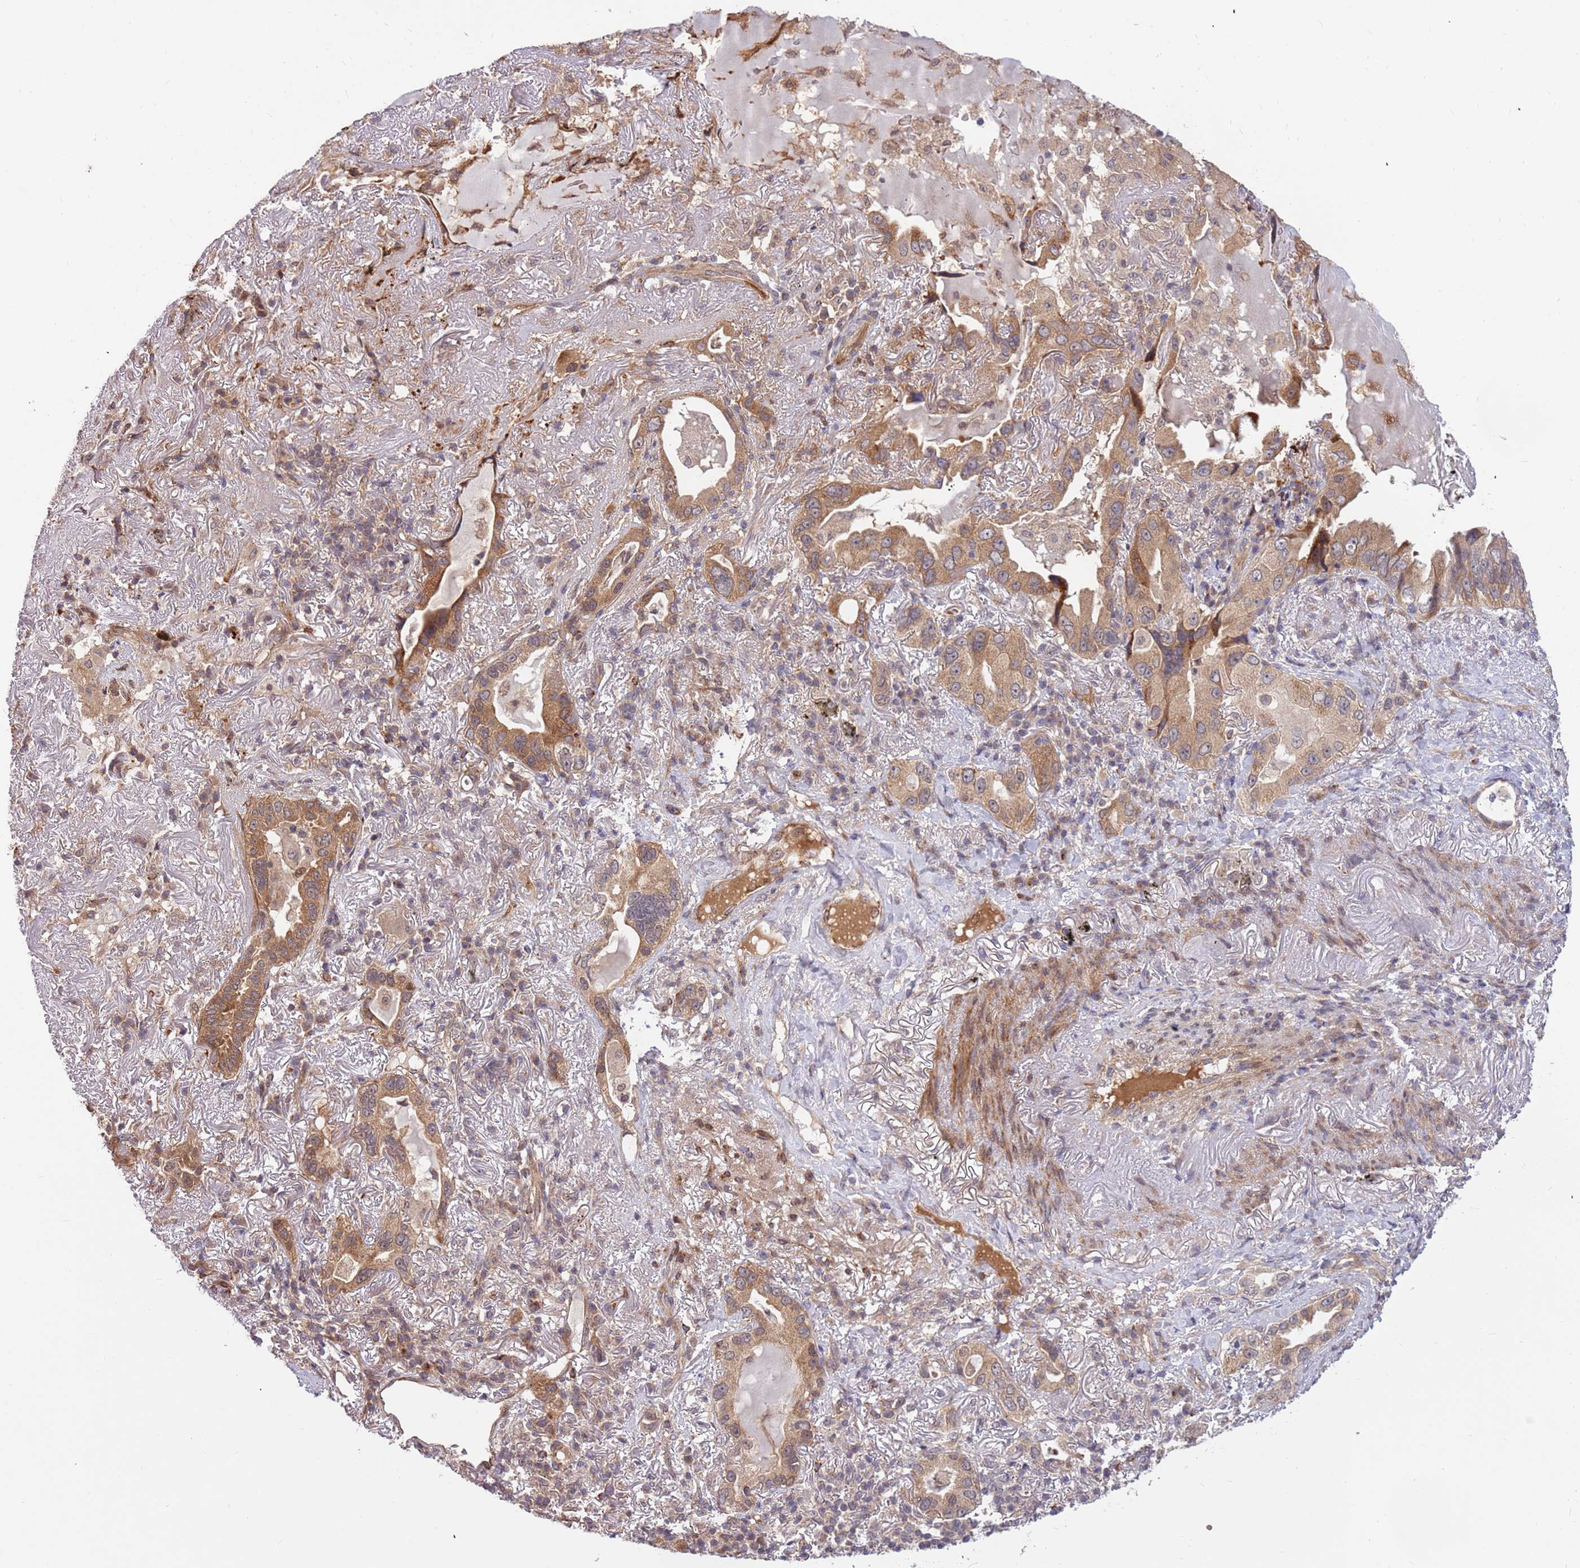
{"staining": {"intensity": "moderate", "quantity": ">75%", "location": "cytoplasmic/membranous"}, "tissue": "lung cancer", "cell_type": "Tumor cells", "image_type": "cancer", "snomed": [{"axis": "morphology", "description": "Adenocarcinoma, NOS"}, {"axis": "topography", "description": "Lung"}], "caption": "Lung cancer (adenocarcinoma) was stained to show a protein in brown. There is medium levels of moderate cytoplasmic/membranous positivity in approximately >75% of tumor cells.", "gene": "HAUS3", "patient": {"sex": "female", "age": 69}}